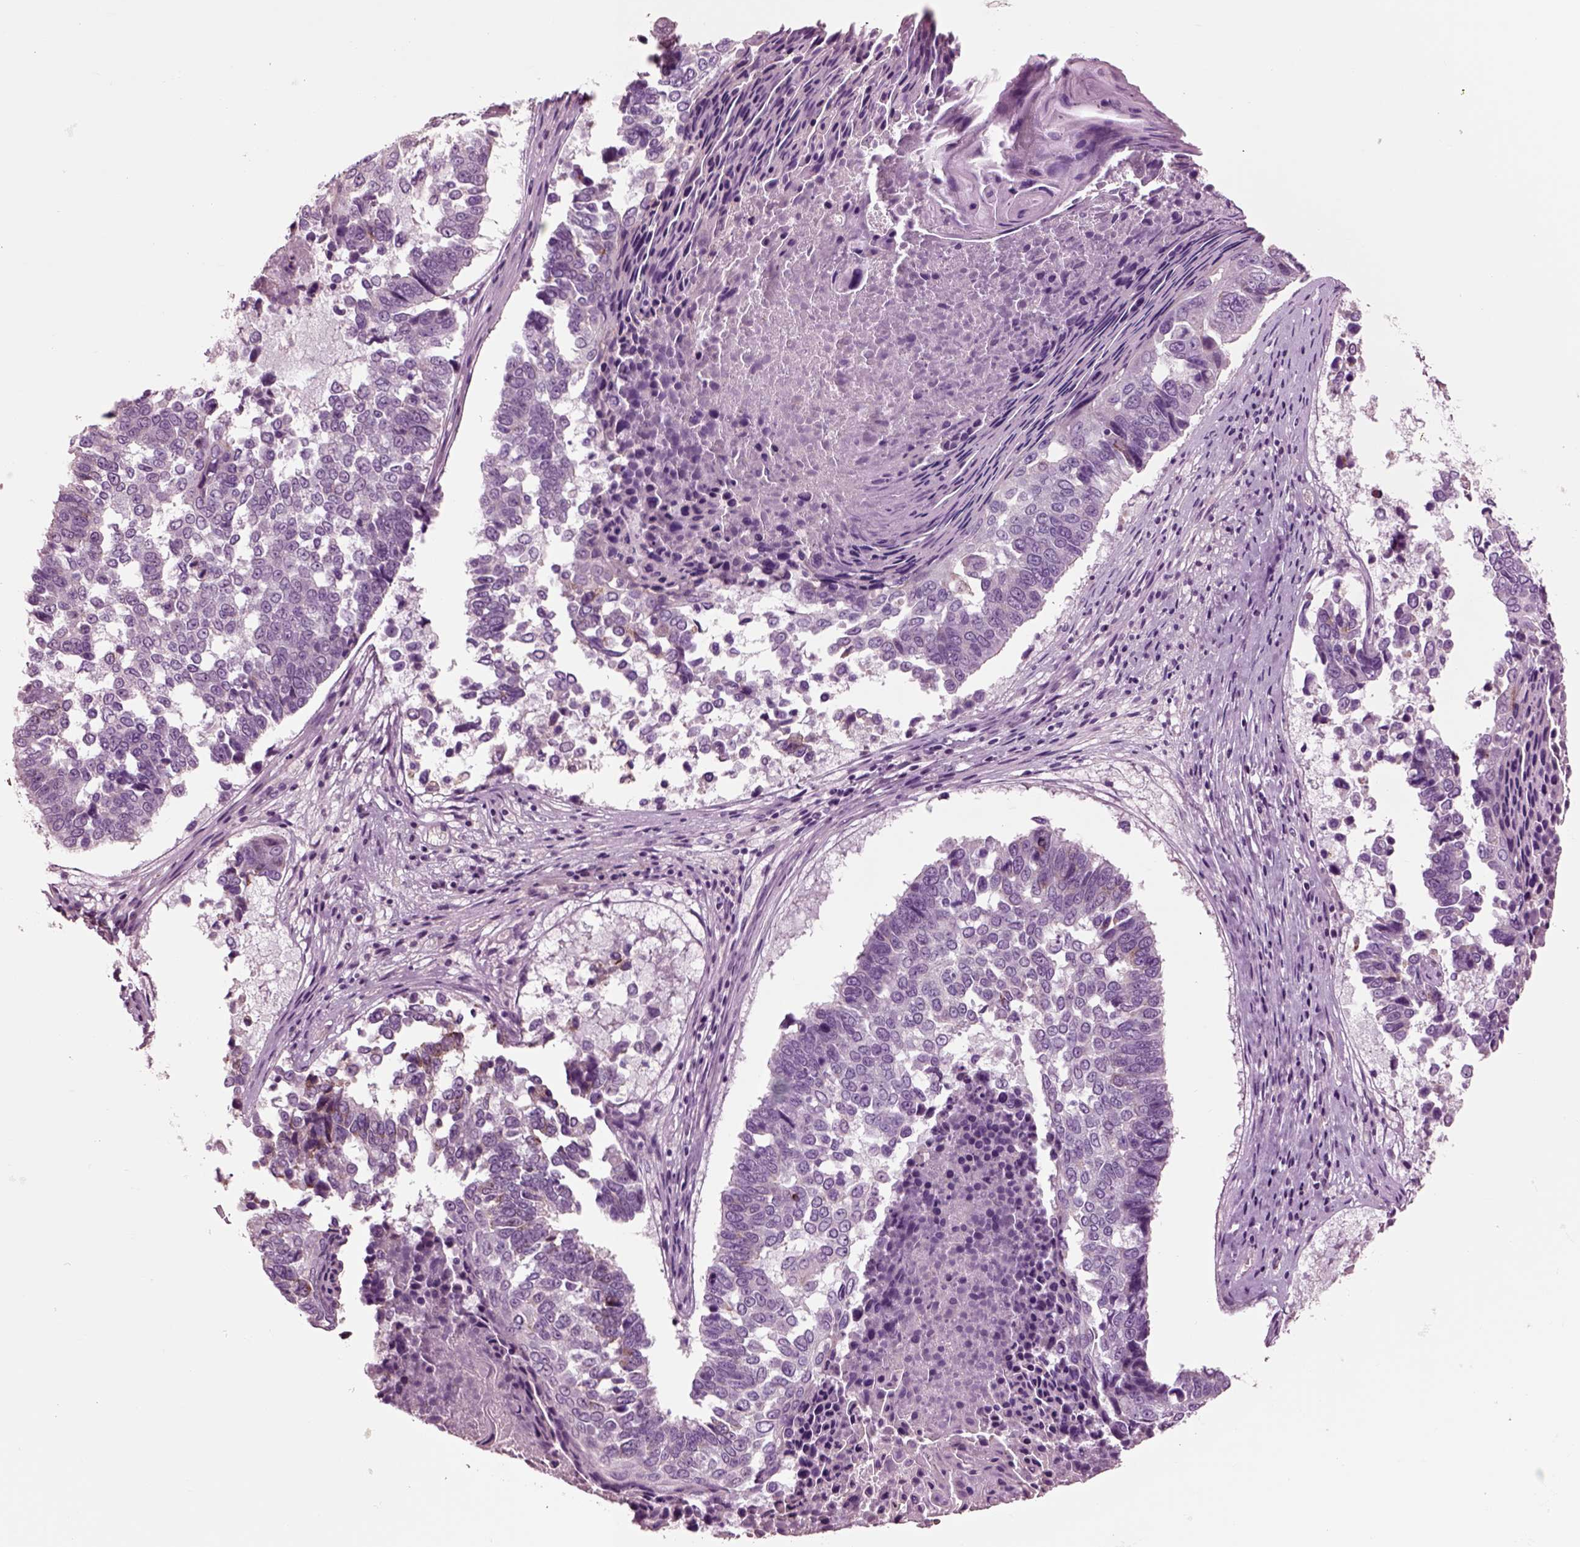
{"staining": {"intensity": "negative", "quantity": "none", "location": "none"}, "tissue": "lung cancer", "cell_type": "Tumor cells", "image_type": "cancer", "snomed": [{"axis": "morphology", "description": "Squamous cell carcinoma, NOS"}, {"axis": "topography", "description": "Lung"}], "caption": "Tumor cells show no significant positivity in lung squamous cell carcinoma.", "gene": "CHGB", "patient": {"sex": "male", "age": 73}}